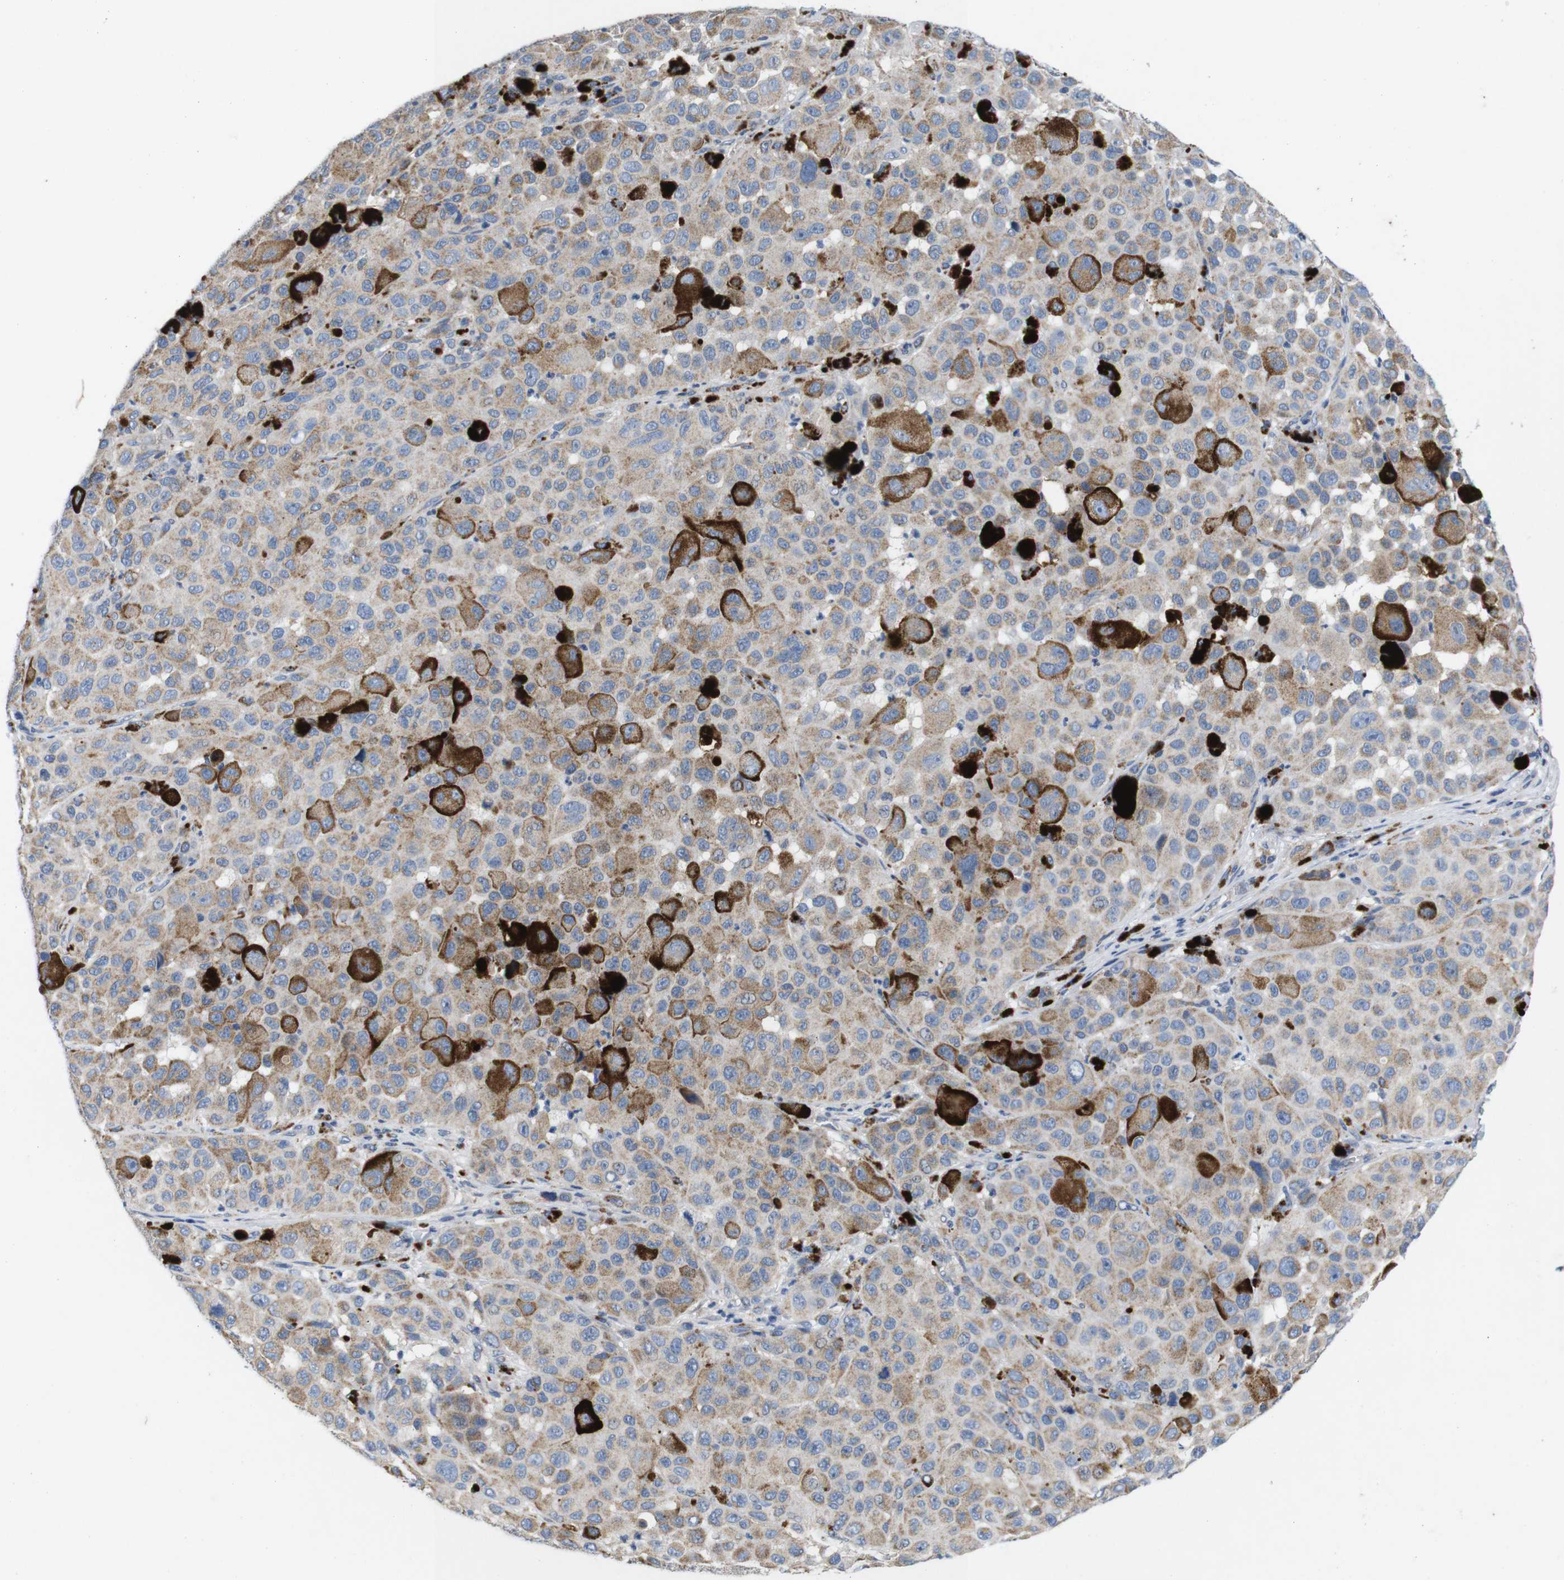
{"staining": {"intensity": "weak", "quantity": ">75%", "location": "cytoplasmic/membranous"}, "tissue": "melanoma", "cell_type": "Tumor cells", "image_type": "cancer", "snomed": [{"axis": "morphology", "description": "Malignant melanoma, NOS"}, {"axis": "topography", "description": "Skin"}], "caption": "A brown stain shows weak cytoplasmic/membranous staining of a protein in malignant melanoma tumor cells. (Stains: DAB (3,3'-diaminobenzidine) in brown, nuclei in blue, Microscopy: brightfield microscopy at high magnification).", "gene": "F2RL1", "patient": {"sex": "male", "age": 96}}